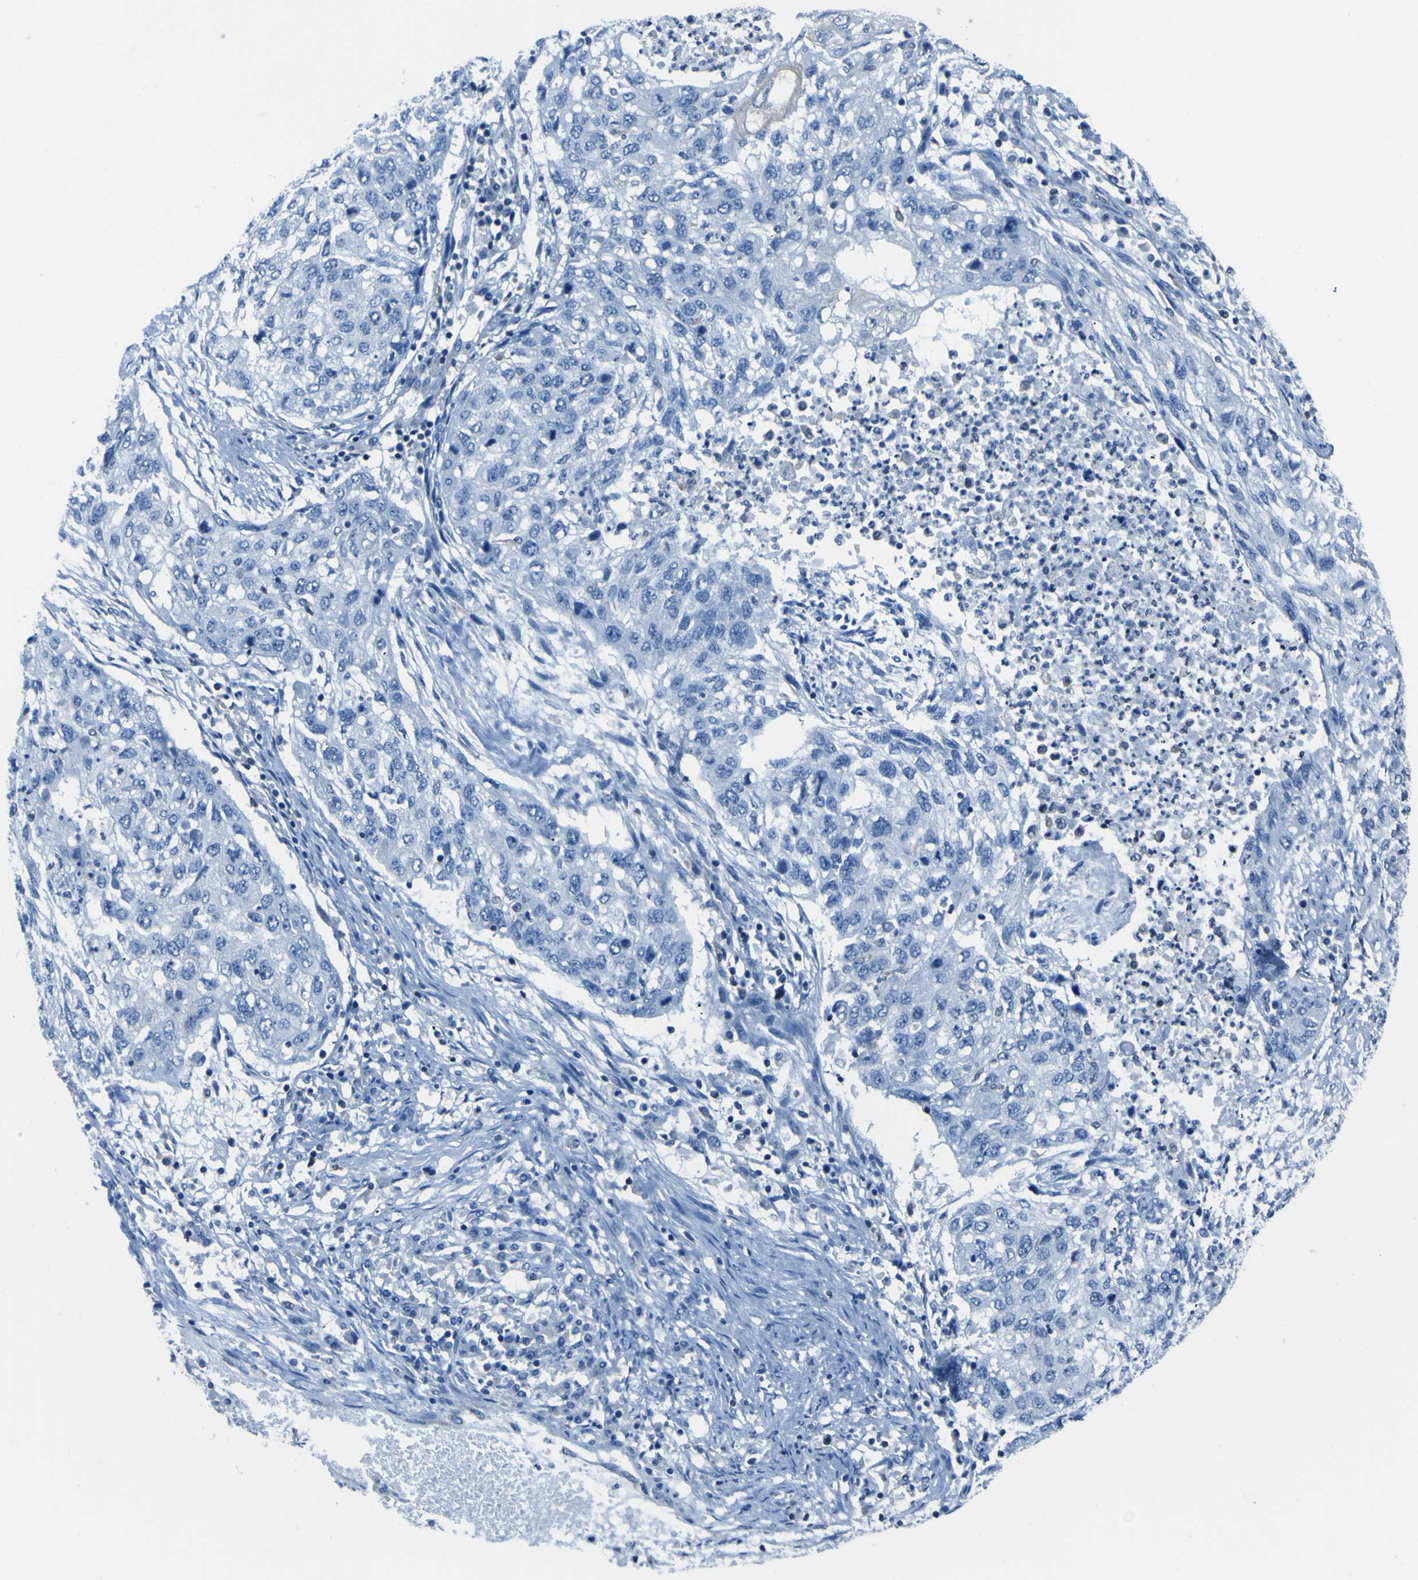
{"staining": {"intensity": "negative", "quantity": "none", "location": "none"}, "tissue": "lung cancer", "cell_type": "Tumor cells", "image_type": "cancer", "snomed": [{"axis": "morphology", "description": "Squamous cell carcinoma, NOS"}, {"axis": "topography", "description": "Lung"}], "caption": "Lung cancer (squamous cell carcinoma) stained for a protein using immunohistochemistry demonstrates no positivity tumor cells.", "gene": "STIM1", "patient": {"sex": "female", "age": 63}}